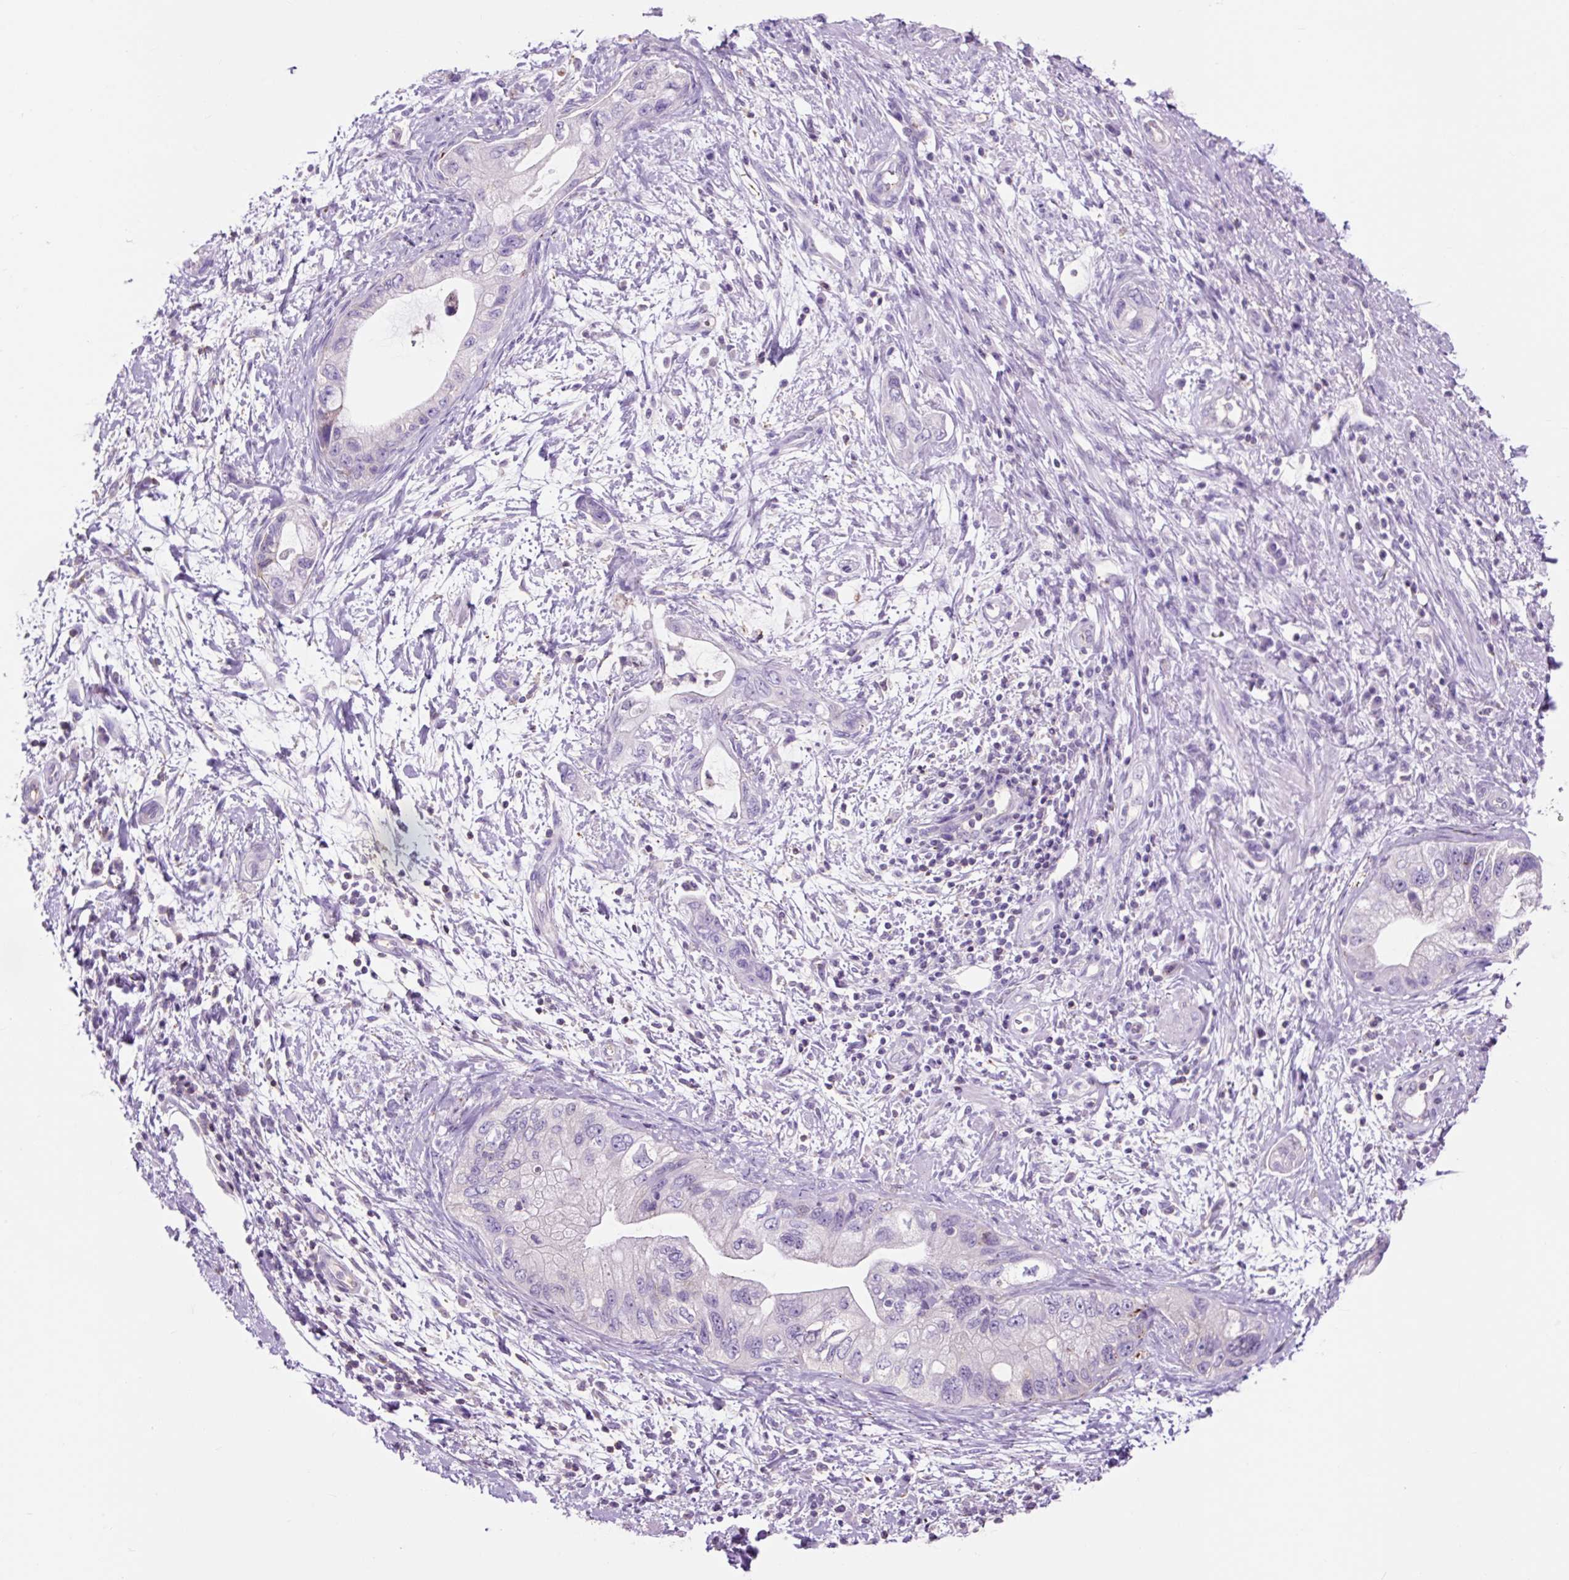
{"staining": {"intensity": "negative", "quantity": "none", "location": "none"}, "tissue": "pancreatic cancer", "cell_type": "Tumor cells", "image_type": "cancer", "snomed": [{"axis": "morphology", "description": "Adenocarcinoma, NOS"}, {"axis": "topography", "description": "Pancreas"}], "caption": "Tumor cells are negative for brown protein staining in pancreatic cancer (adenocarcinoma).", "gene": "OR10A7", "patient": {"sex": "female", "age": 73}}